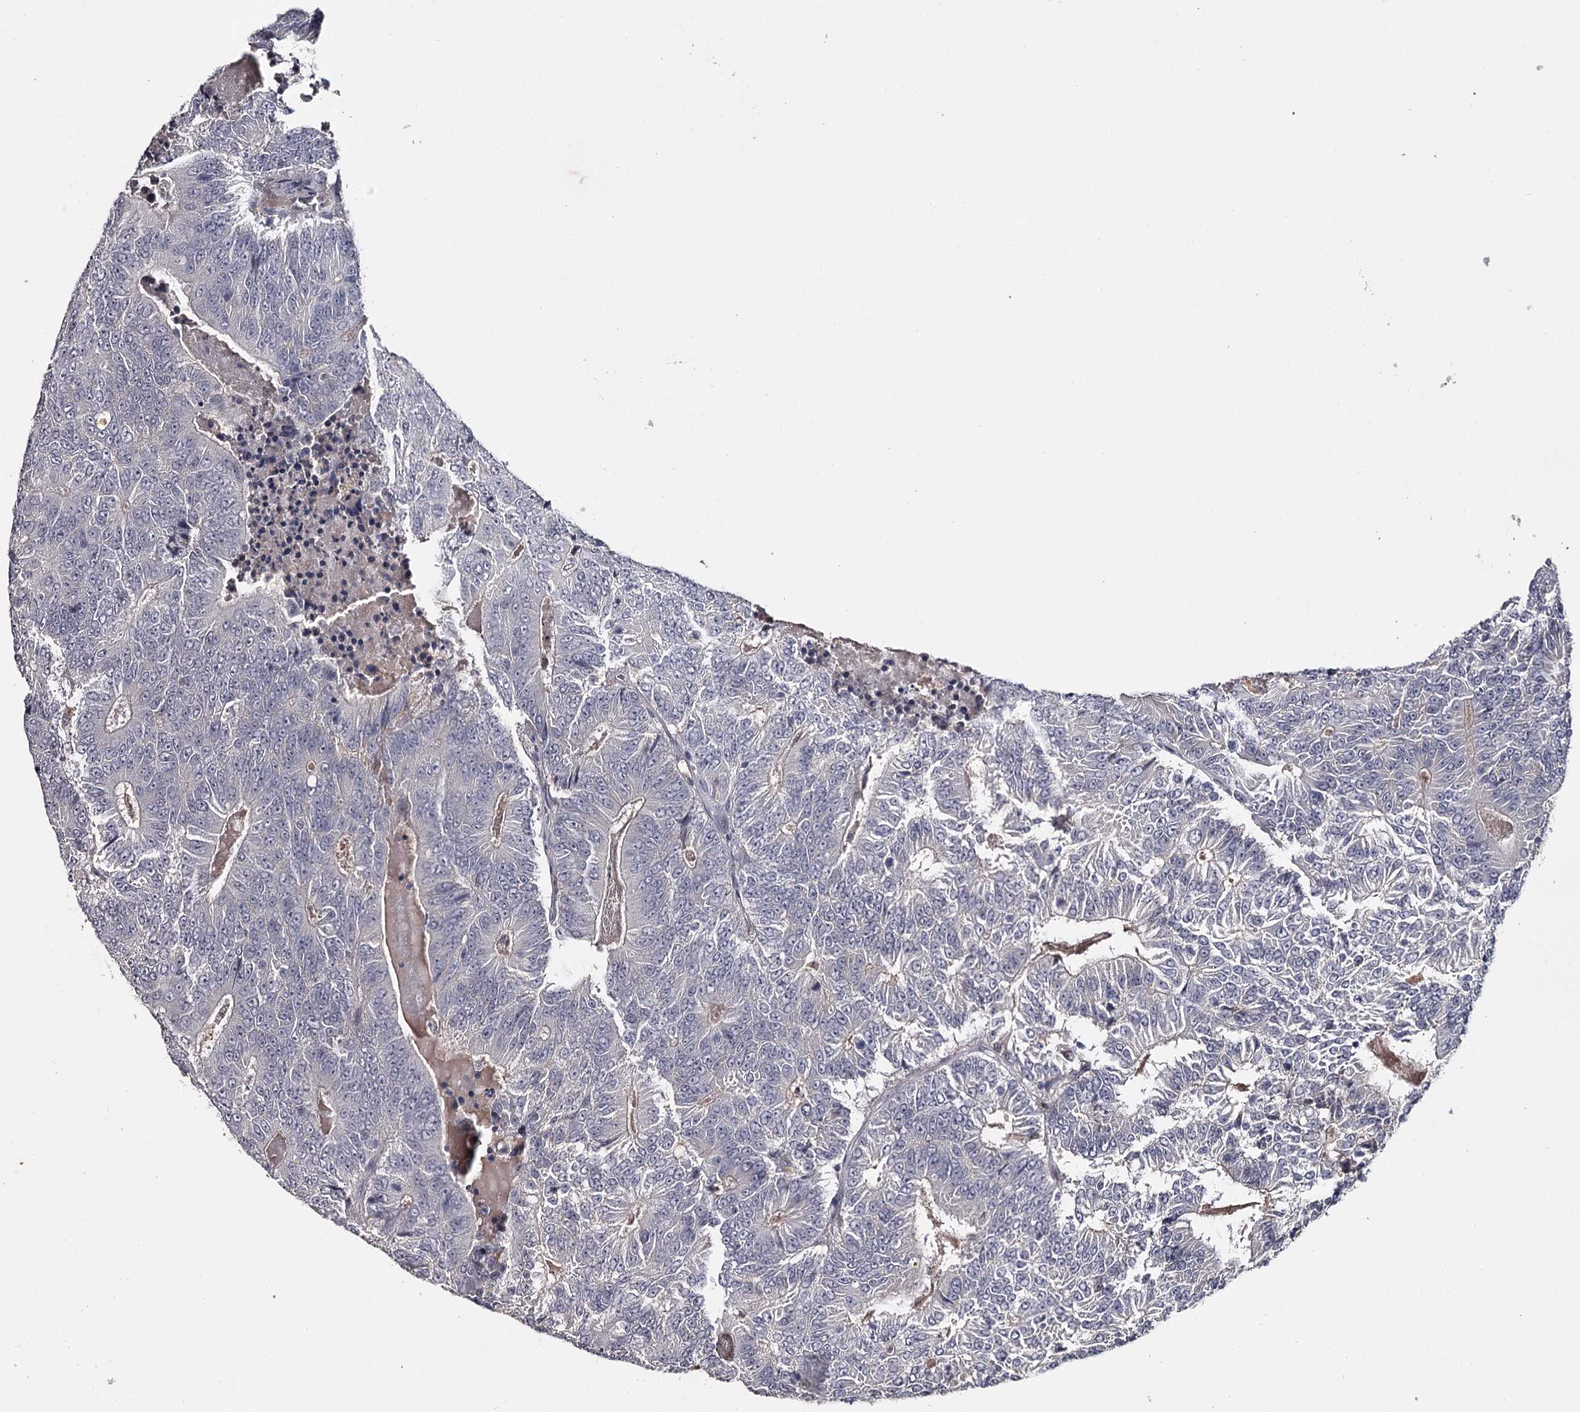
{"staining": {"intensity": "negative", "quantity": "none", "location": "none"}, "tissue": "colorectal cancer", "cell_type": "Tumor cells", "image_type": "cancer", "snomed": [{"axis": "morphology", "description": "Adenocarcinoma, NOS"}, {"axis": "topography", "description": "Colon"}], "caption": "High magnification brightfield microscopy of colorectal adenocarcinoma stained with DAB (brown) and counterstained with hematoxylin (blue): tumor cells show no significant expression.", "gene": "FDXACB1", "patient": {"sex": "male", "age": 83}}